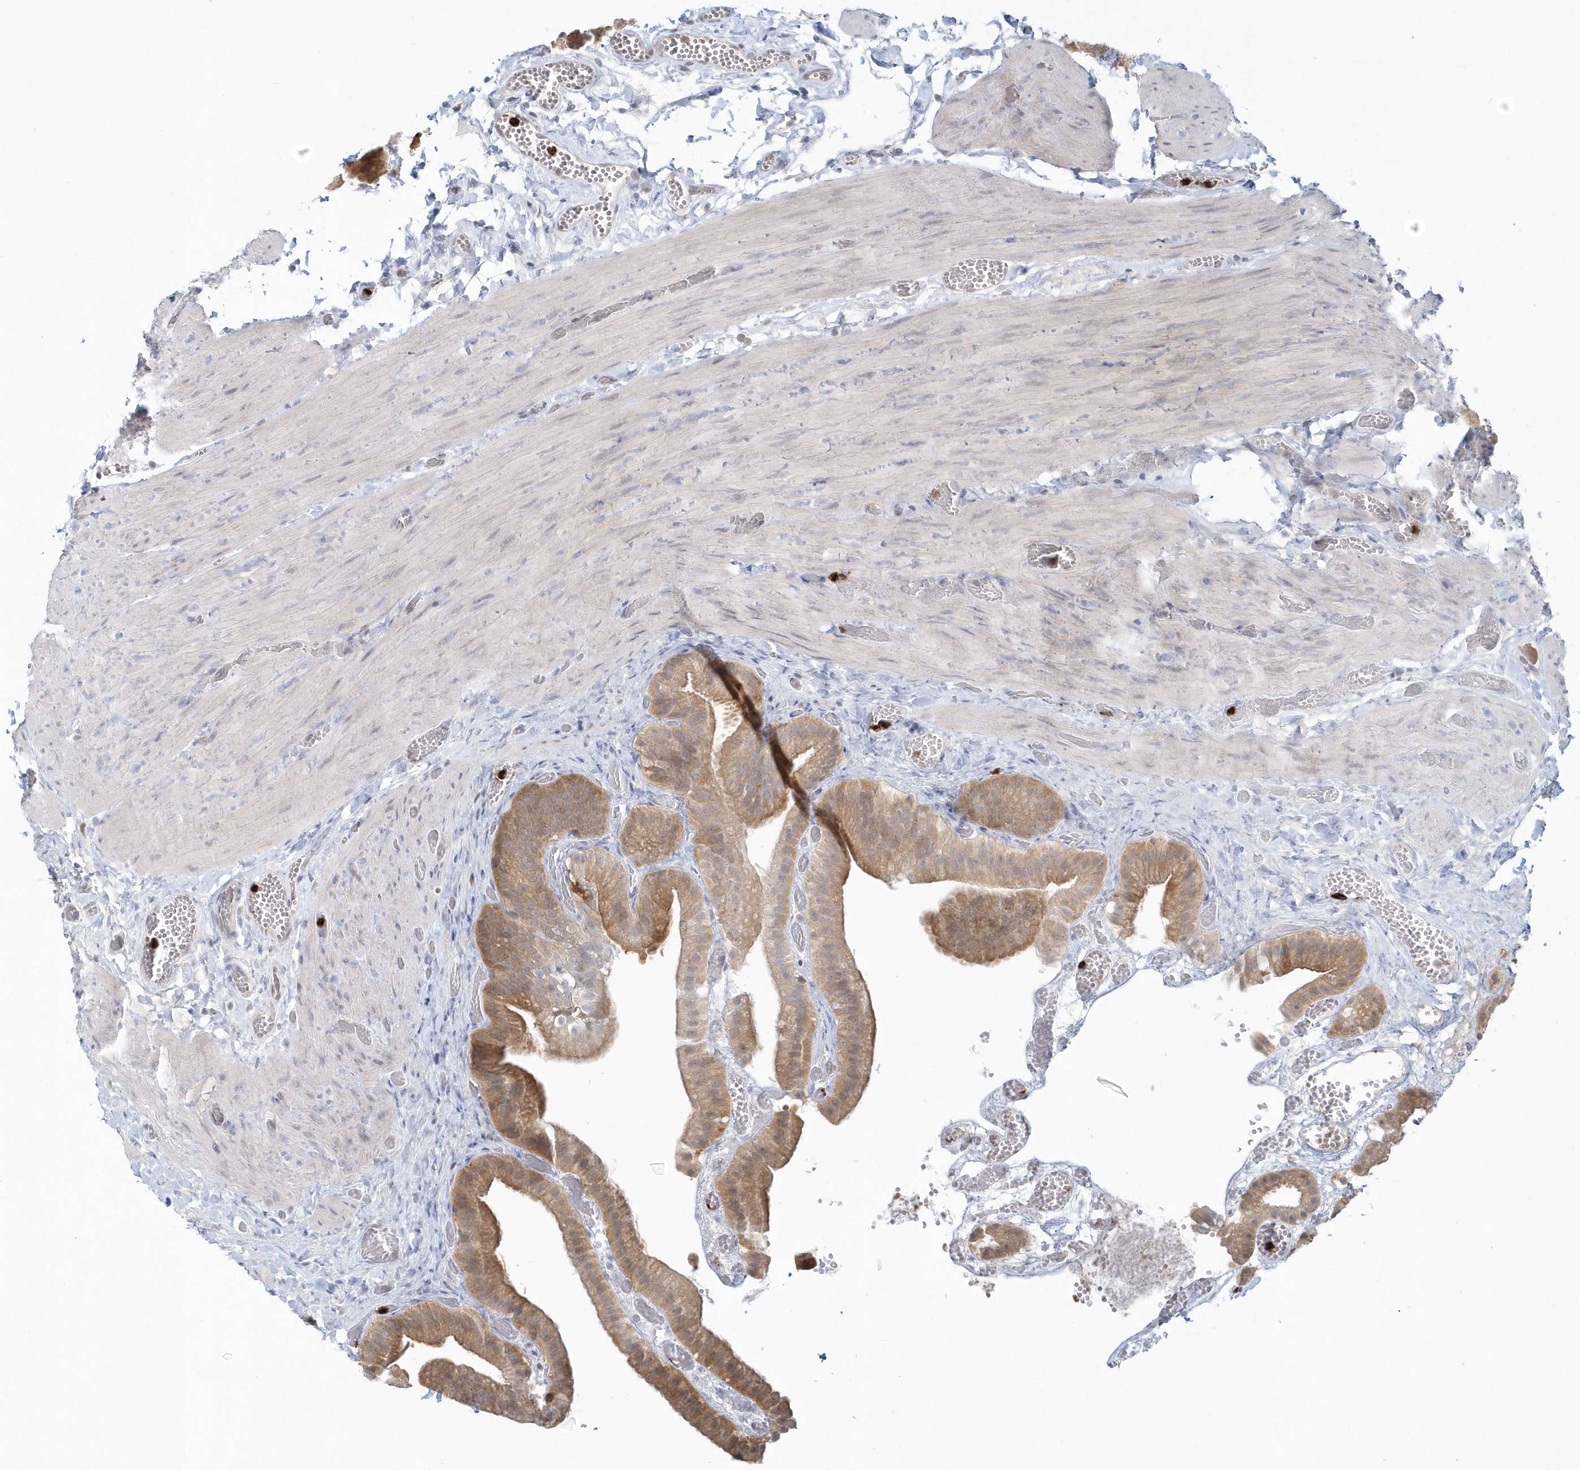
{"staining": {"intensity": "moderate", "quantity": "25%-75%", "location": "cytoplasmic/membranous"}, "tissue": "gallbladder", "cell_type": "Glandular cells", "image_type": "normal", "snomed": [{"axis": "morphology", "description": "Normal tissue, NOS"}, {"axis": "topography", "description": "Gallbladder"}], "caption": "DAB immunohistochemical staining of benign gallbladder demonstrates moderate cytoplasmic/membranous protein expression in about 25%-75% of glandular cells.", "gene": "RNF7", "patient": {"sex": "female", "age": 64}}